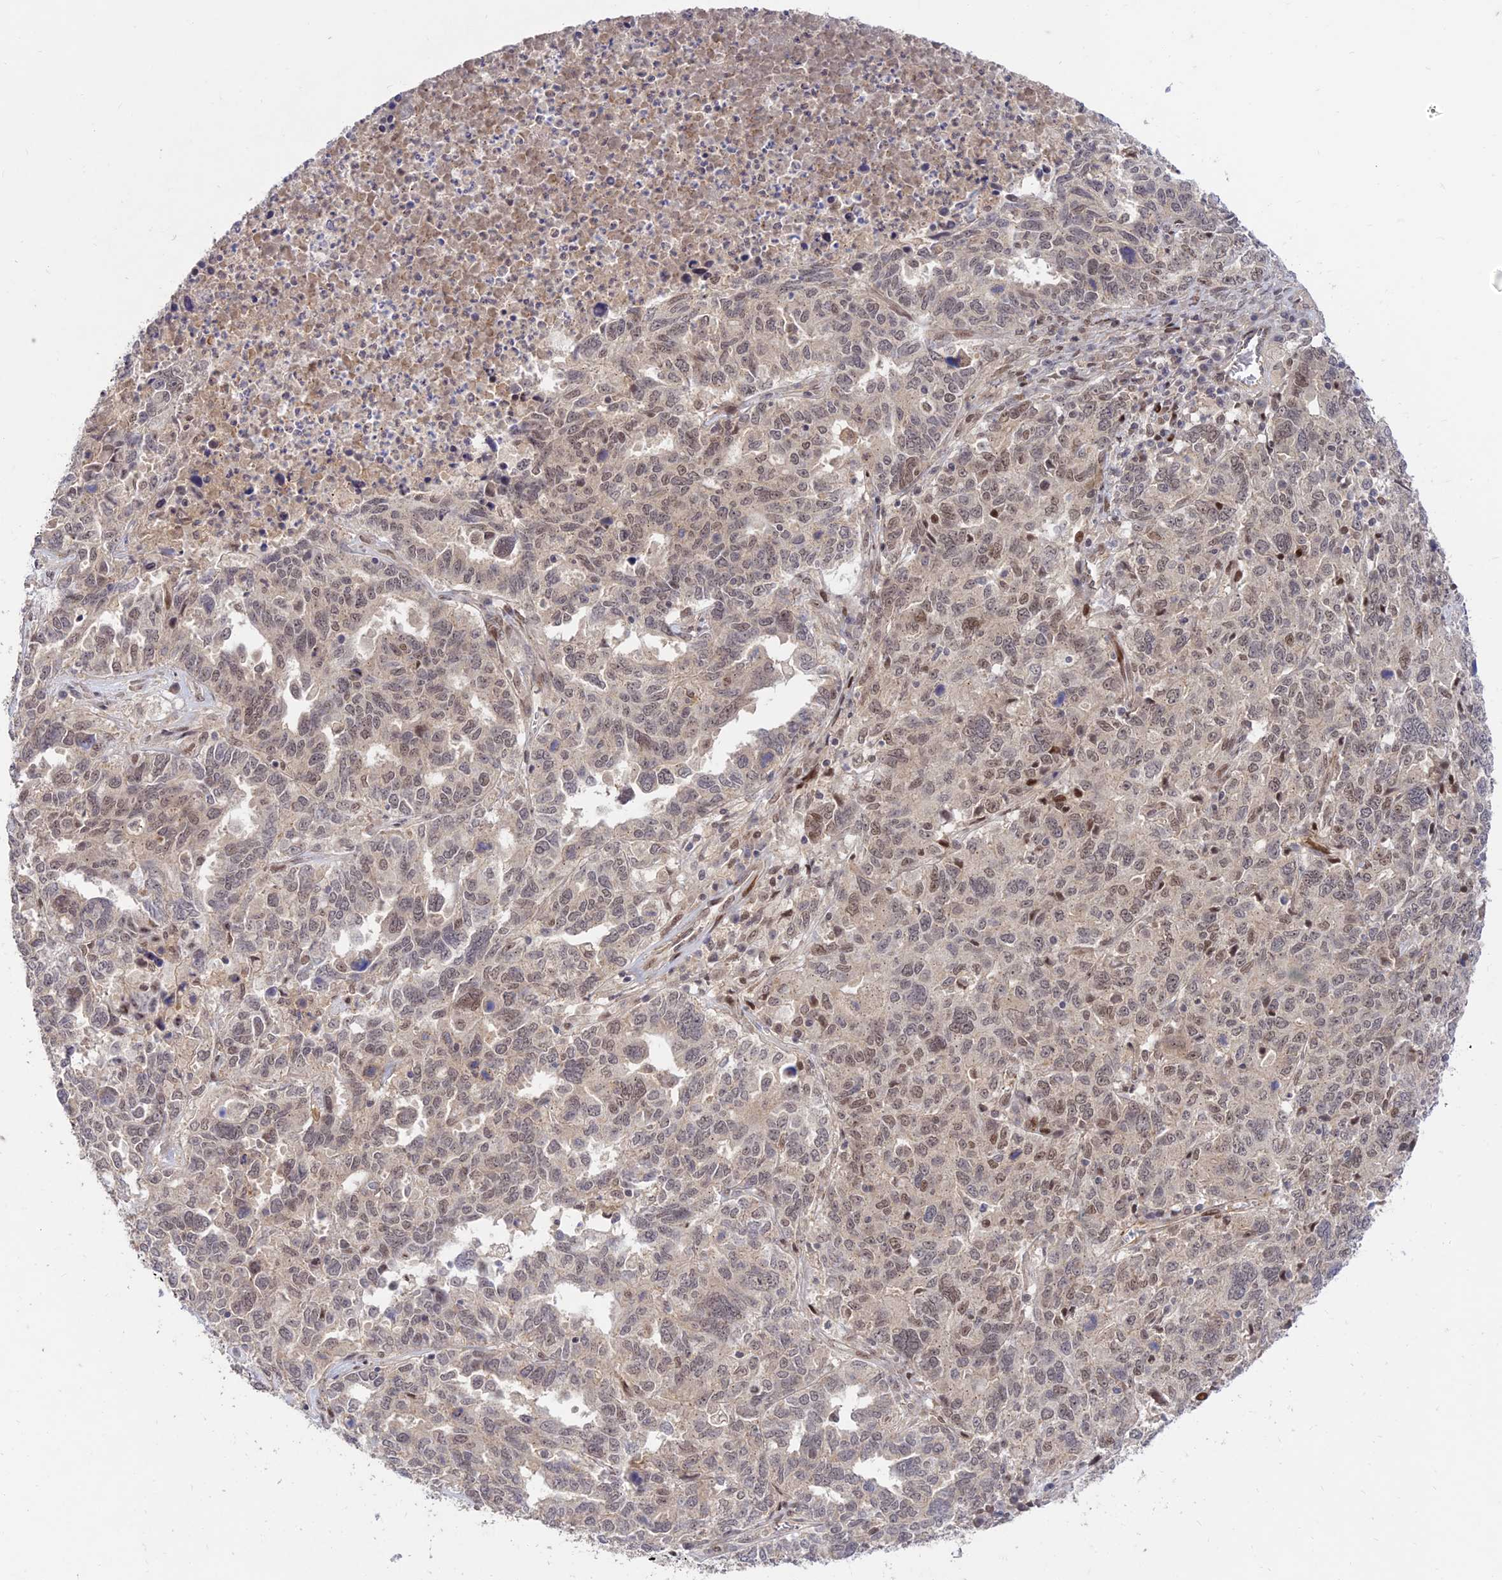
{"staining": {"intensity": "weak", "quantity": ">75%", "location": "nuclear"}, "tissue": "ovarian cancer", "cell_type": "Tumor cells", "image_type": "cancer", "snomed": [{"axis": "morphology", "description": "Carcinoma, endometroid"}, {"axis": "topography", "description": "Ovary"}], "caption": "High-power microscopy captured an IHC photomicrograph of ovarian cancer (endometroid carcinoma), revealing weak nuclear expression in about >75% of tumor cells. Using DAB (brown) and hematoxylin (blue) stains, captured at high magnification using brightfield microscopy.", "gene": "ZNF85", "patient": {"sex": "female", "age": 62}}